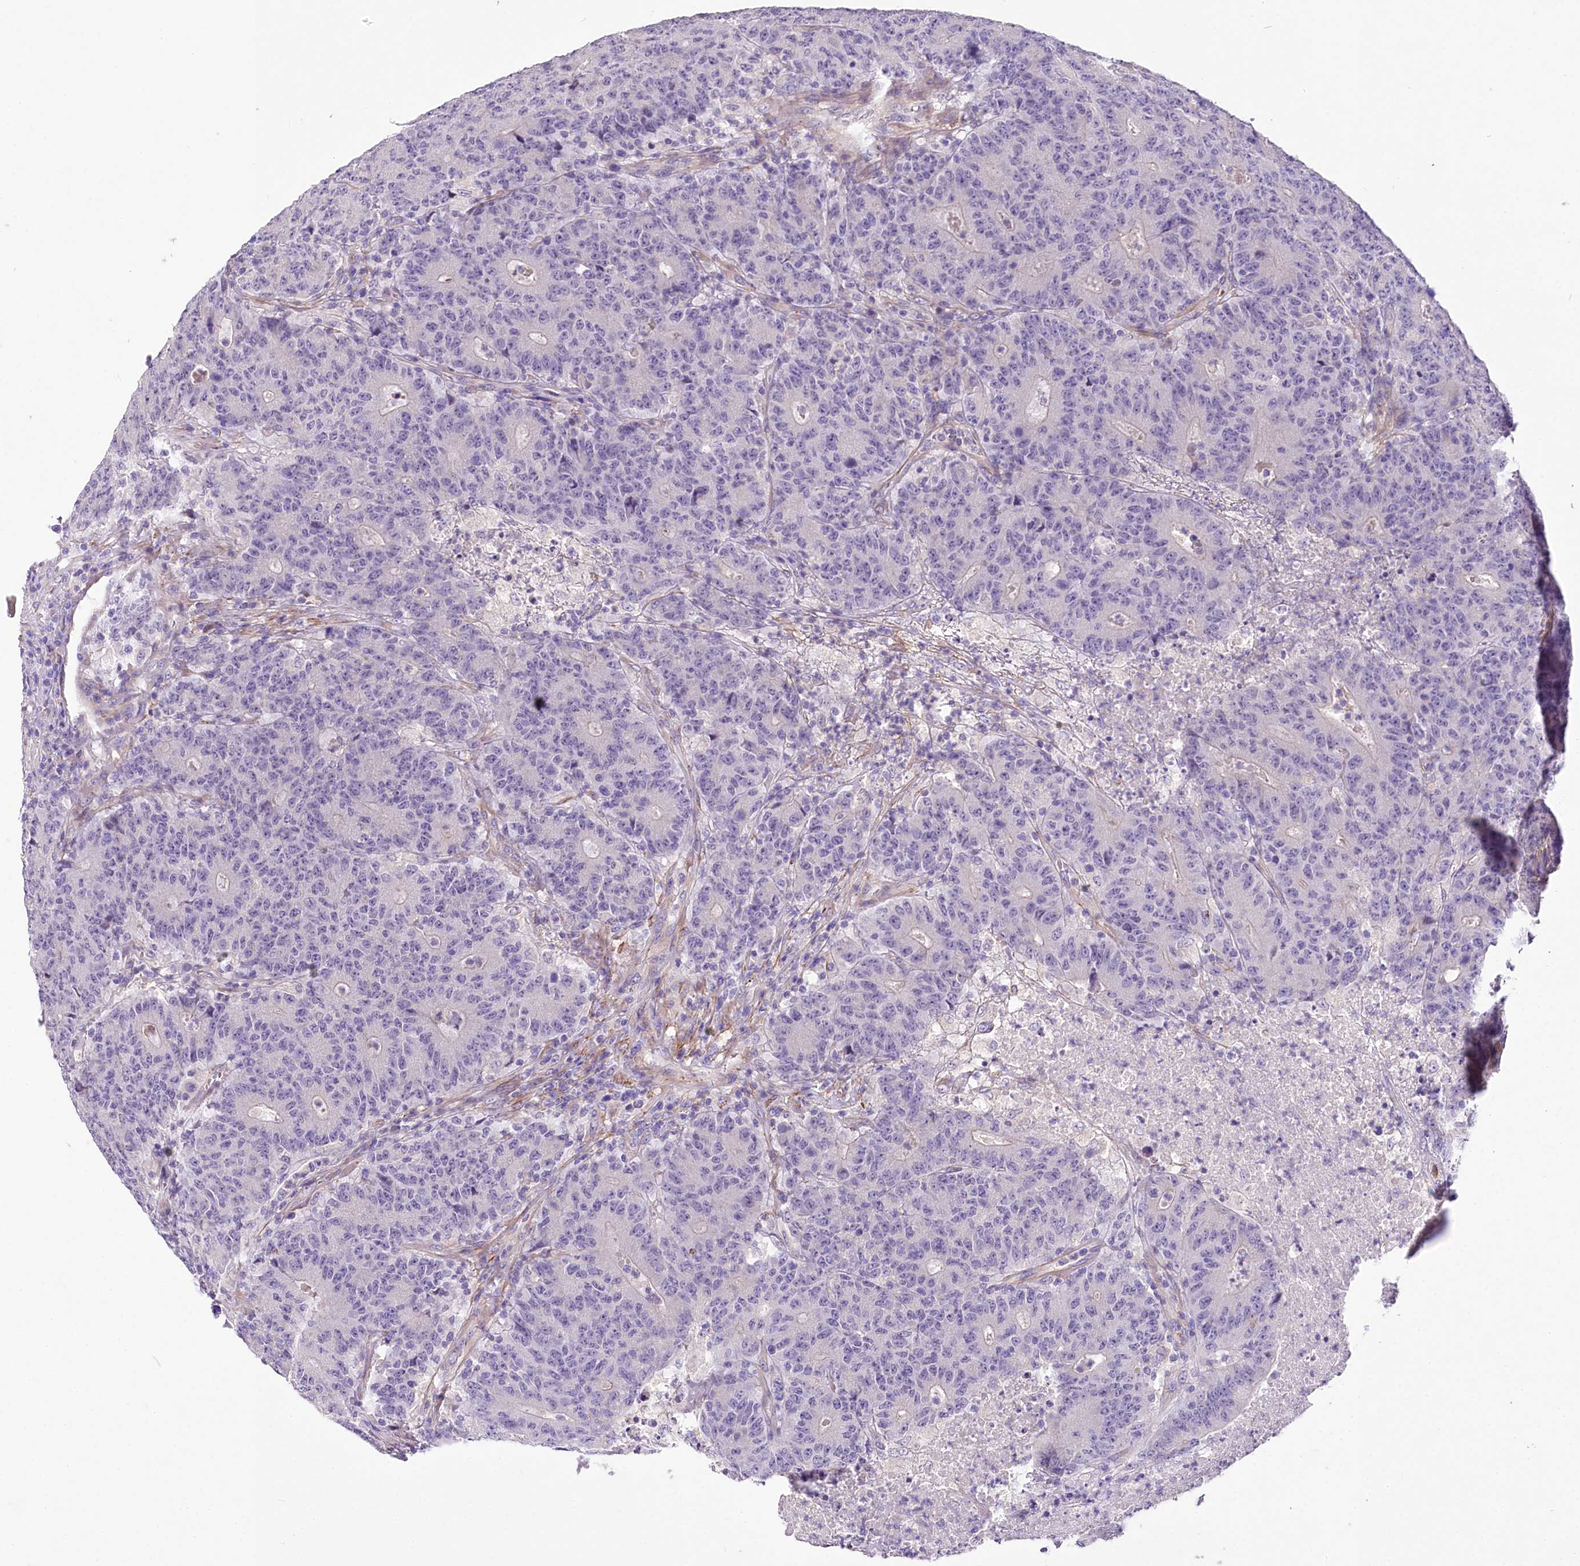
{"staining": {"intensity": "negative", "quantity": "none", "location": "none"}, "tissue": "colorectal cancer", "cell_type": "Tumor cells", "image_type": "cancer", "snomed": [{"axis": "morphology", "description": "Adenocarcinoma, NOS"}, {"axis": "topography", "description": "Colon"}], "caption": "Immunohistochemistry of human colorectal cancer (adenocarcinoma) demonstrates no staining in tumor cells.", "gene": "RDH16", "patient": {"sex": "female", "age": 75}}